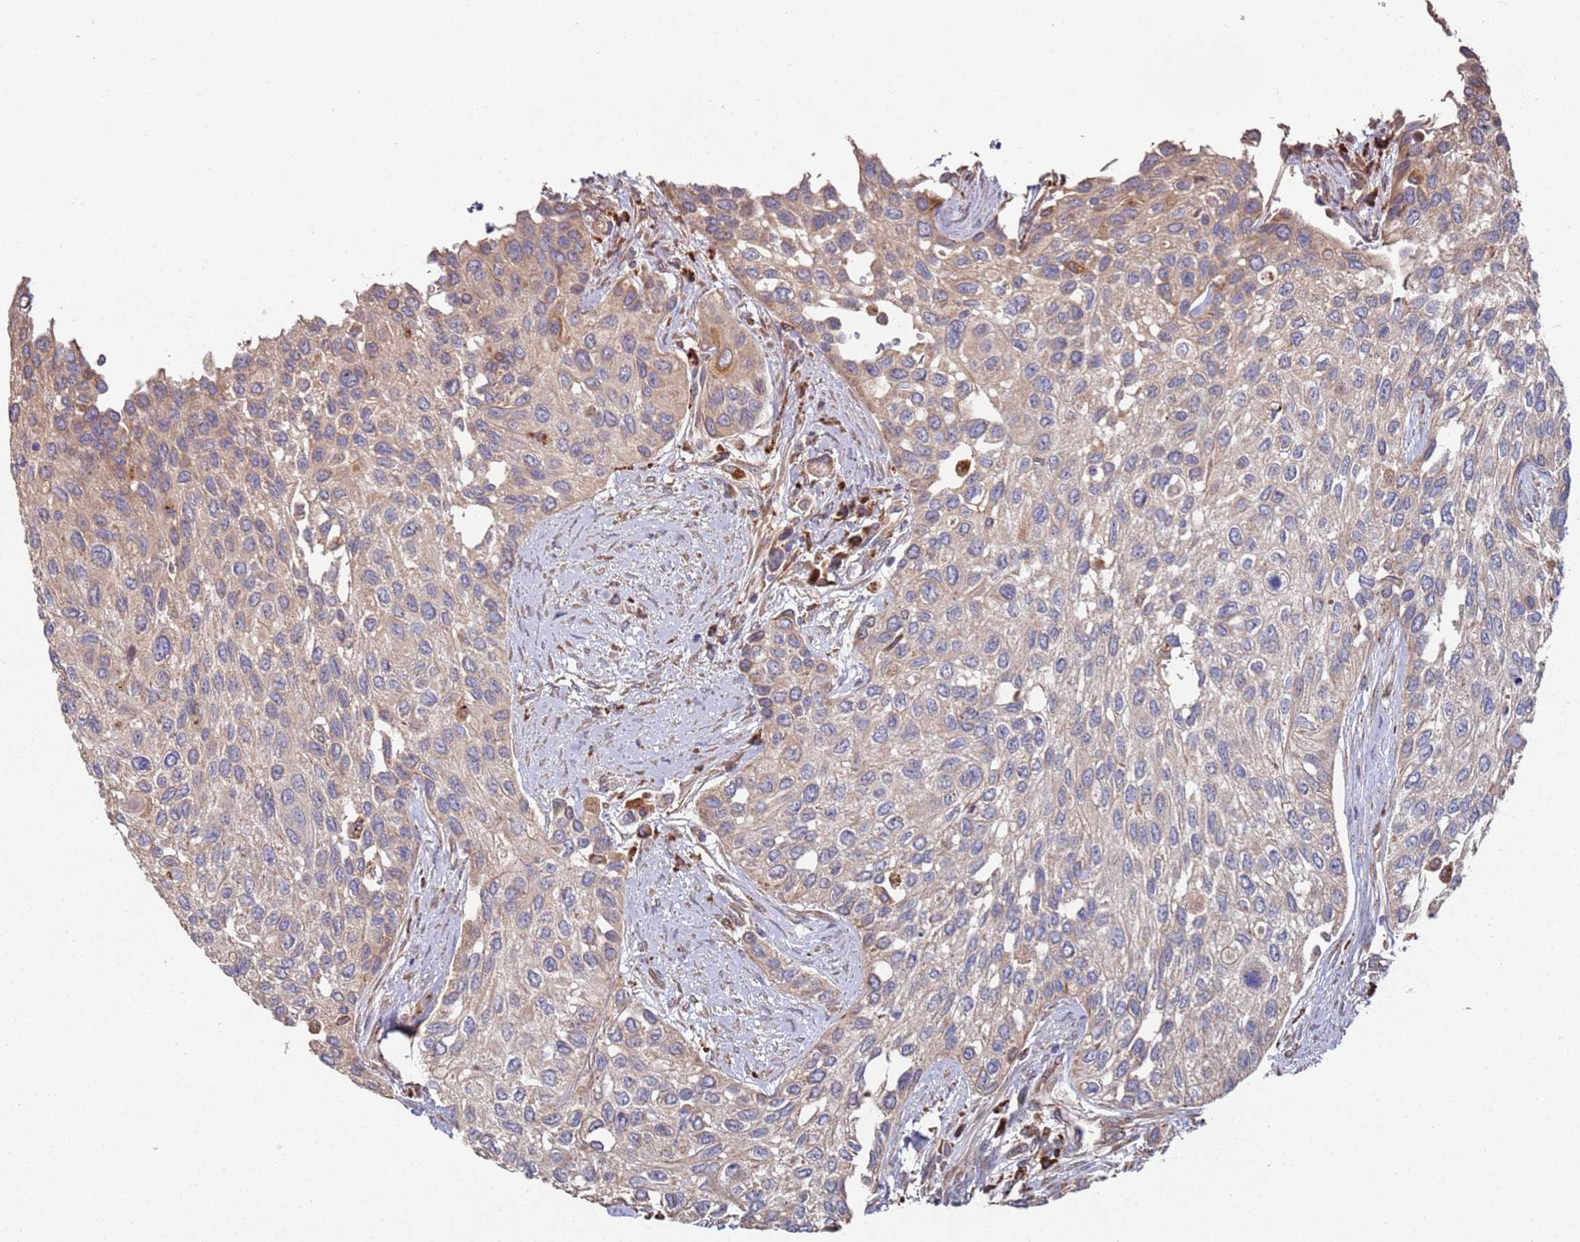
{"staining": {"intensity": "moderate", "quantity": "25%-75%", "location": "cytoplasmic/membranous"}, "tissue": "urothelial cancer", "cell_type": "Tumor cells", "image_type": "cancer", "snomed": [{"axis": "morphology", "description": "Normal tissue, NOS"}, {"axis": "morphology", "description": "Urothelial carcinoma, High grade"}, {"axis": "topography", "description": "Vascular tissue"}, {"axis": "topography", "description": "Urinary bladder"}], "caption": "IHC photomicrograph of urothelial carcinoma (high-grade) stained for a protein (brown), which shows medium levels of moderate cytoplasmic/membranous positivity in approximately 25%-75% of tumor cells.", "gene": "LACC1", "patient": {"sex": "female", "age": 56}}